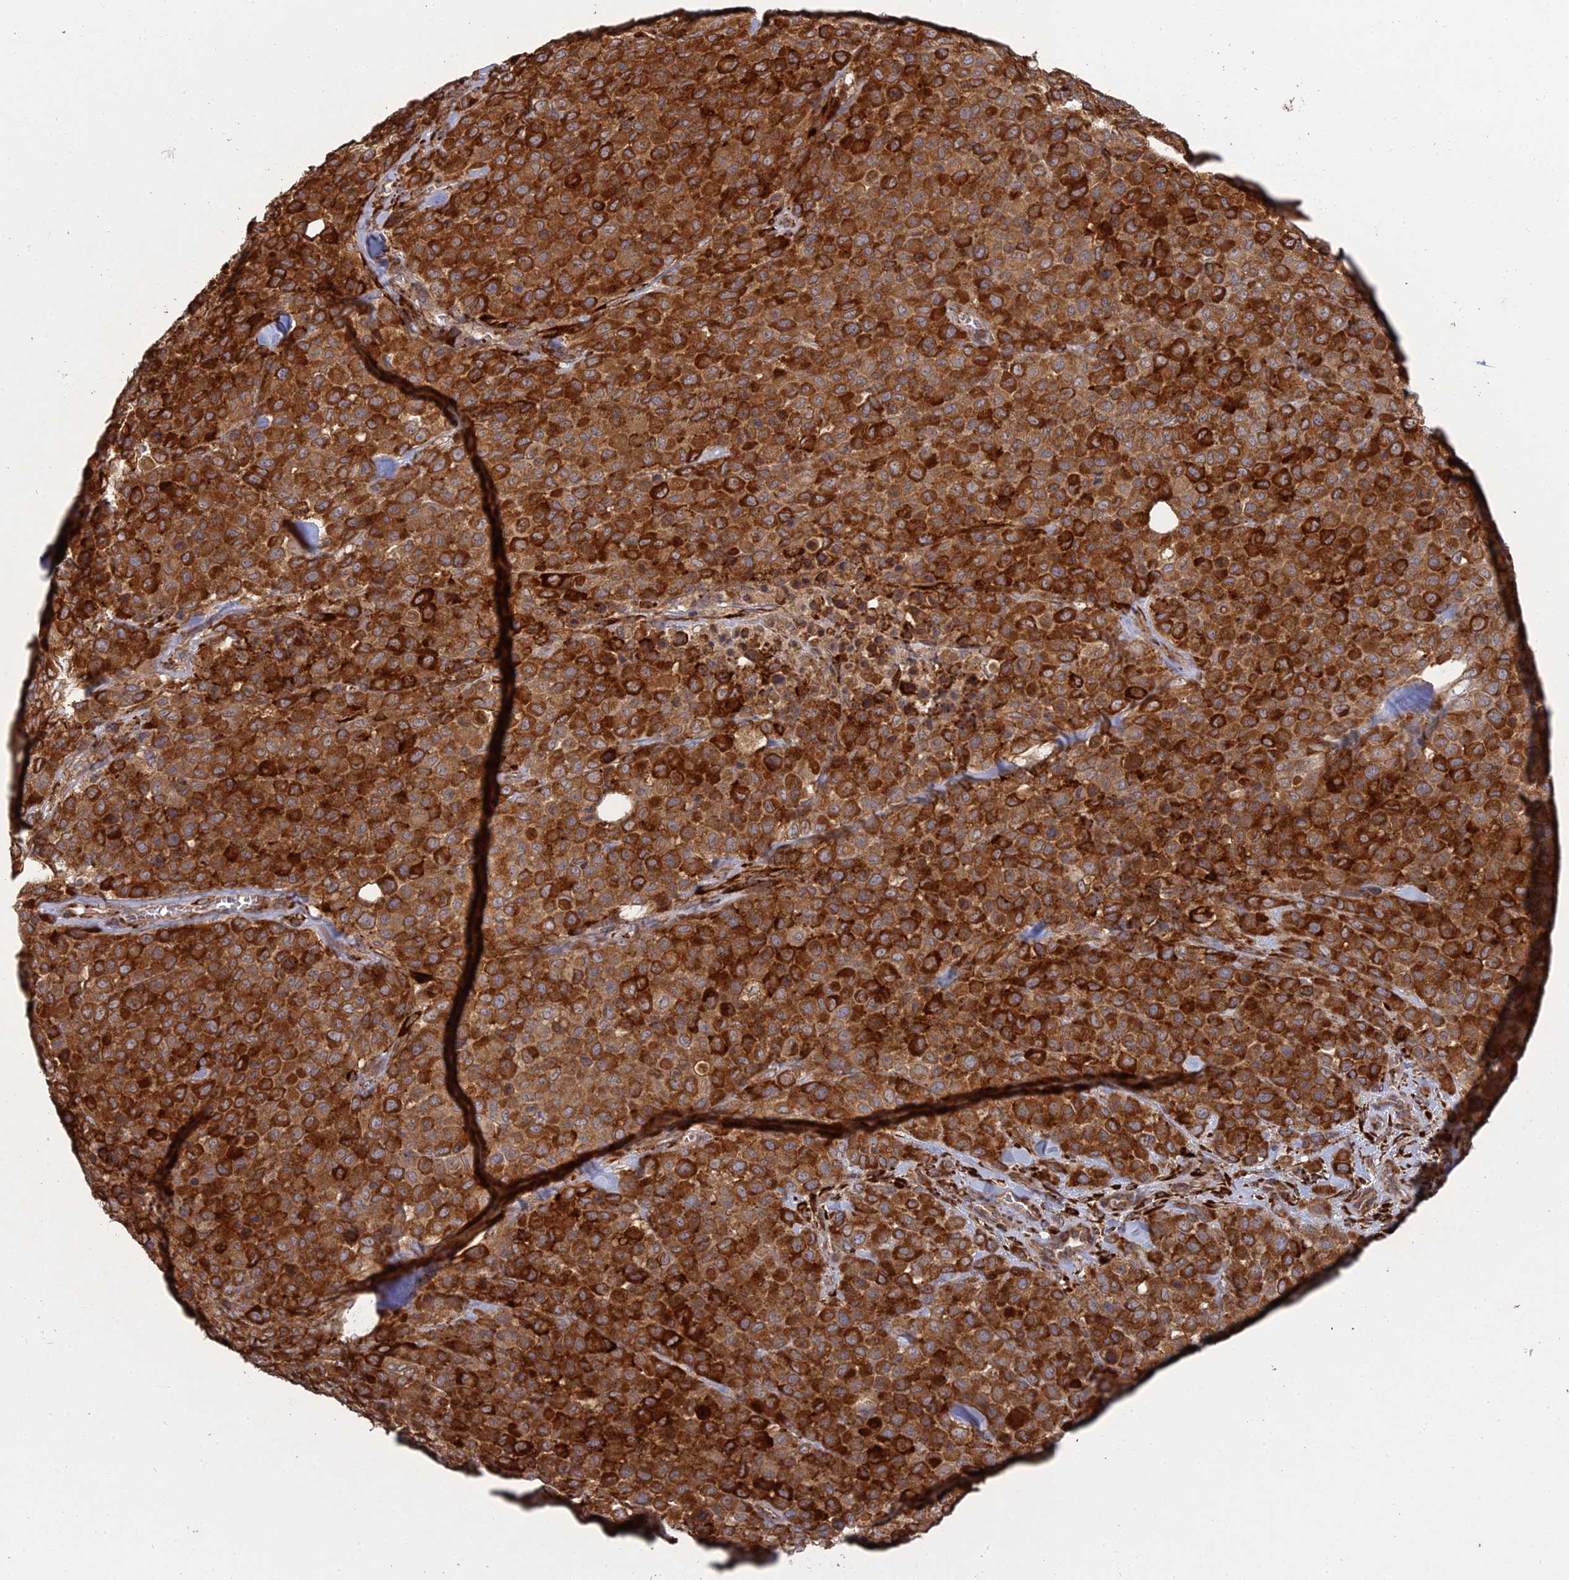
{"staining": {"intensity": "strong", "quantity": ">75%", "location": "cytoplasmic/membranous"}, "tissue": "melanoma", "cell_type": "Tumor cells", "image_type": "cancer", "snomed": [{"axis": "morphology", "description": "Malignant melanoma, Metastatic site"}, {"axis": "topography", "description": "Skin"}], "caption": "High-power microscopy captured an immunohistochemistry (IHC) histopathology image of melanoma, revealing strong cytoplasmic/membranous positivity in approximately >75% of tumor cells.", "gene": "PPIC", "patient": {"sex": "female", "age": 81}}